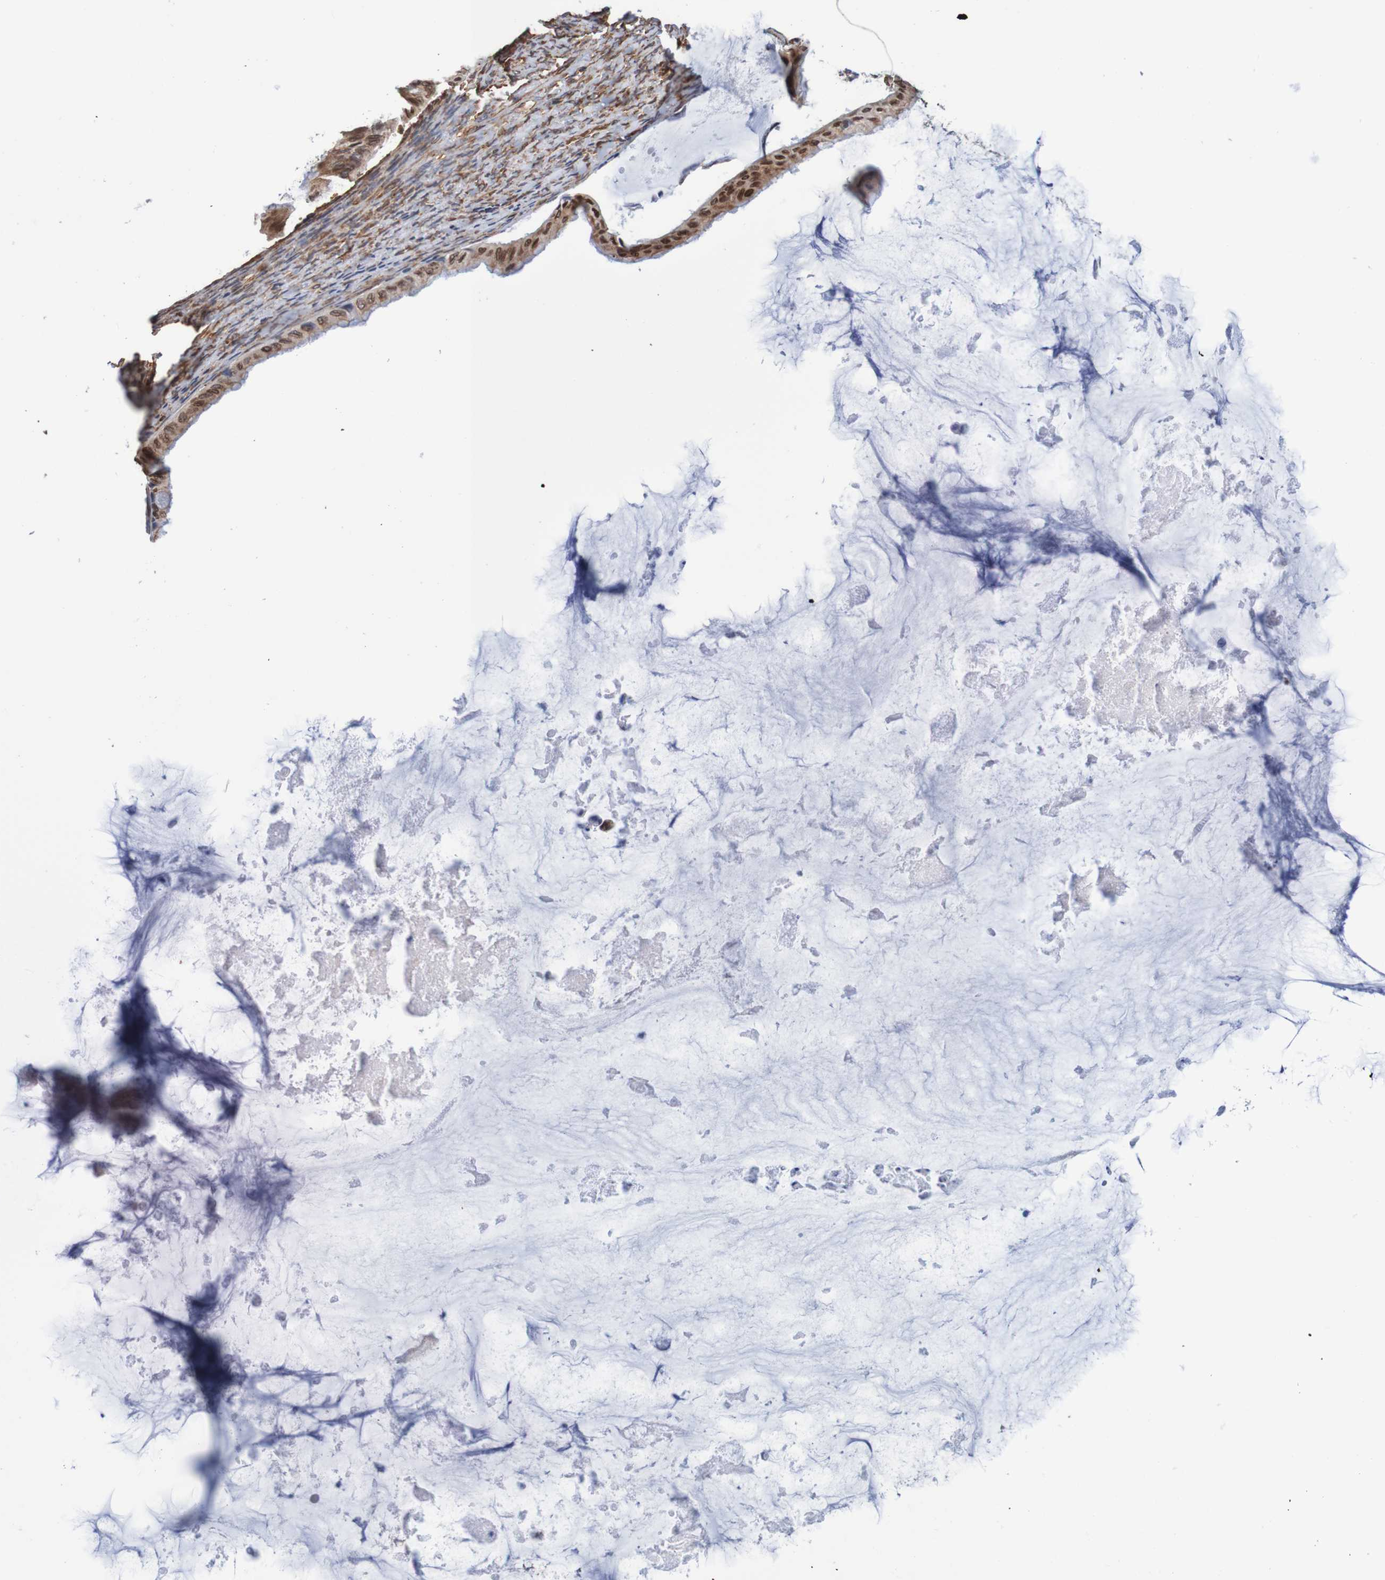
{"staining": {"intensity": "moderate", "quantity": ">75%", "location": "cytoplasmic/membranous,nuclear"}, "tissue": "ovarian cancer", "cell_type": "Tumor cells", "image_type": "cancer", "snomed": [{"axis": "morphology", "description": "Cystadenocarcinoma, mucinous, NOS"}, {"axis": "topography", "description": "Ovary"}], "caption": "Tumor cells demonstrate medium levels of moderate cytoplasmic/membranous and nuclear staining in about >75% of cells in ovarian cancer.", "gene": "TMEM109", "patient": {"sex": "female", "age": 61}}